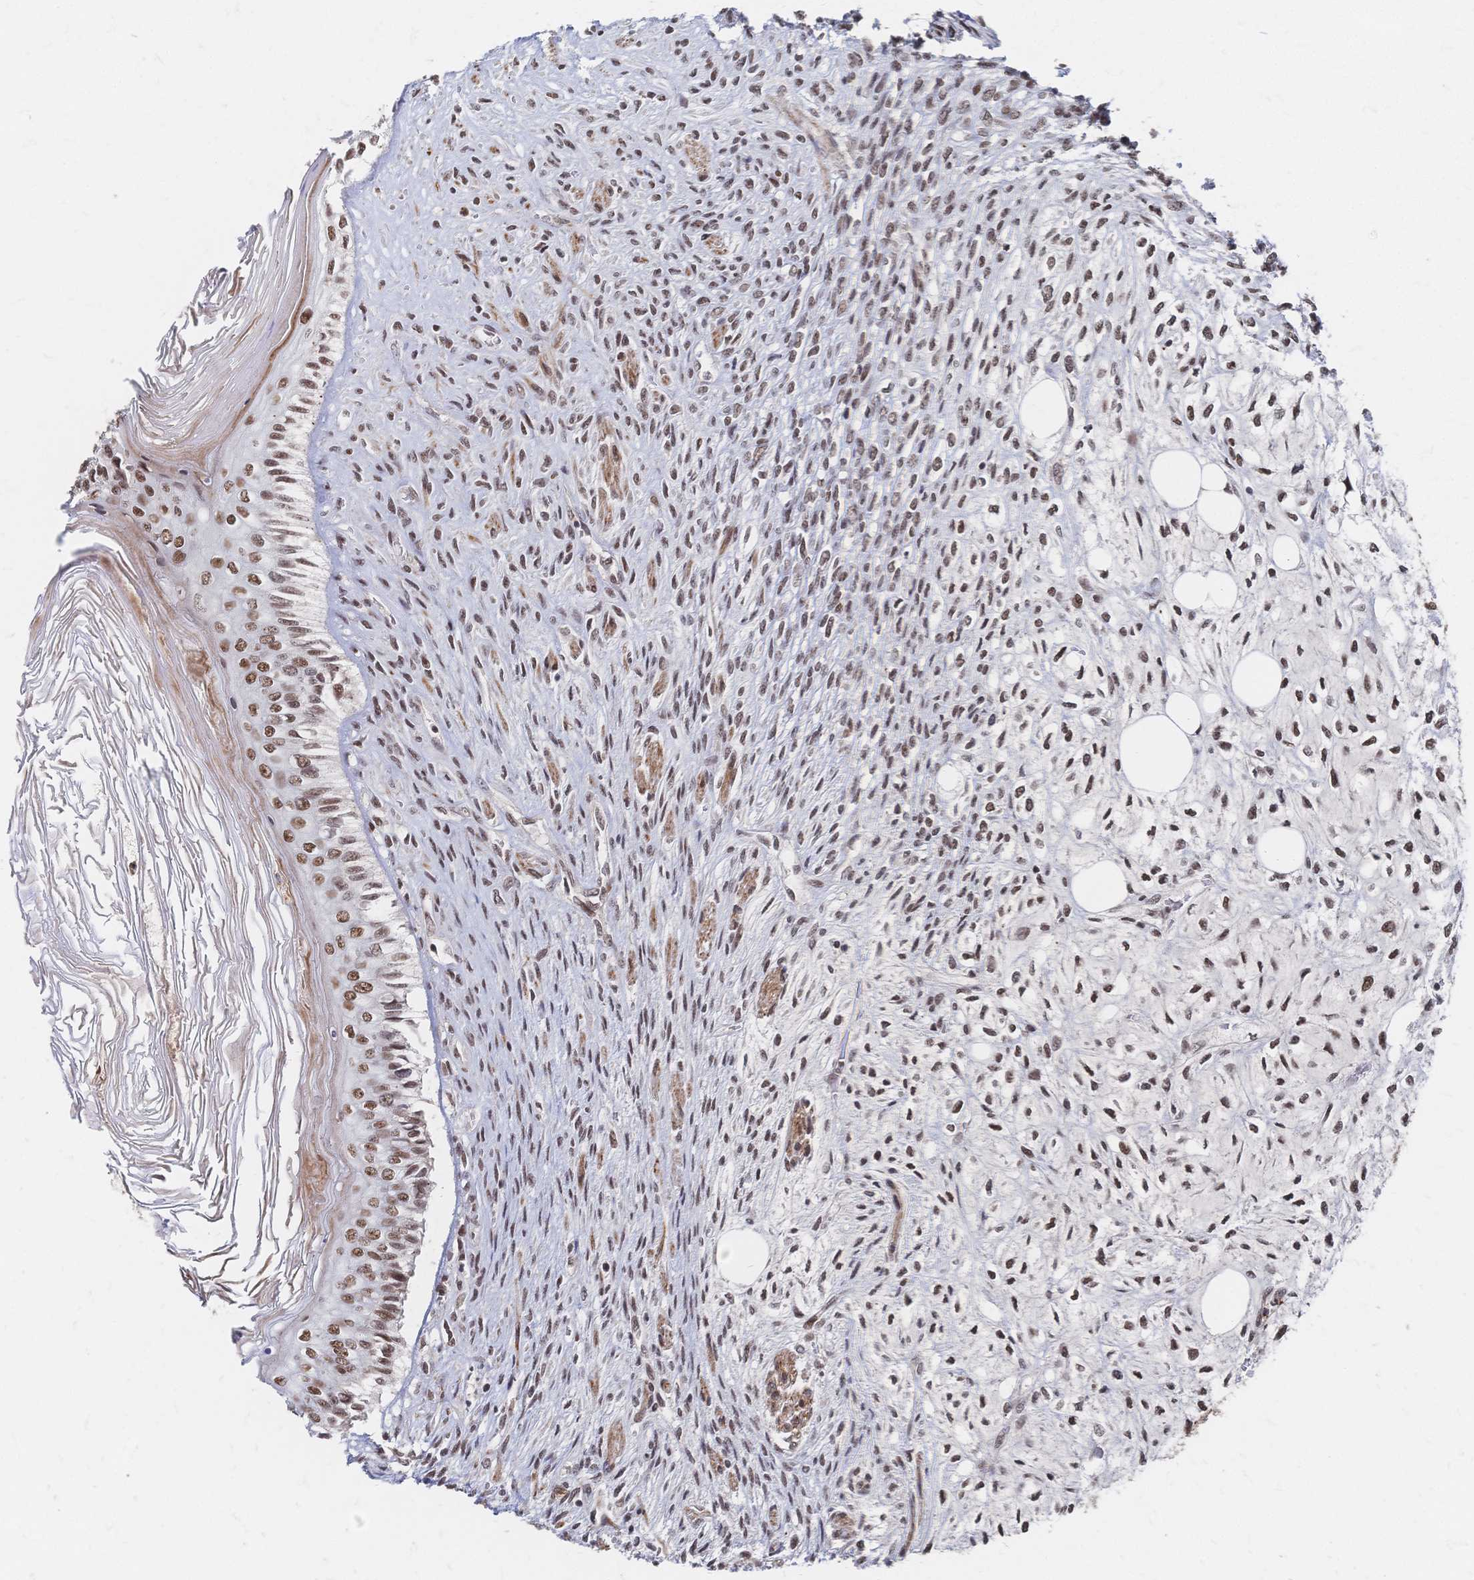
{"staining": {"intensity": "moderate", "quantity": ">75%", "location": "nuclear"}, "tissue": "testis cancer", "cell_type": "Tumor cells", "image_type": "cancer", "snomed": [{"axis": "morphology", "description": "Carcinoma, Embryonal, NOS"}, {"axis": "topography", "description": "Testis"}], "caption": "Human testis cancer stained with a brown dye reveals moderate nuclear positive positivity in about >75% of tumor cells.", "gene": "NELFA", "patient": {"sex": "male", "age": 37}}